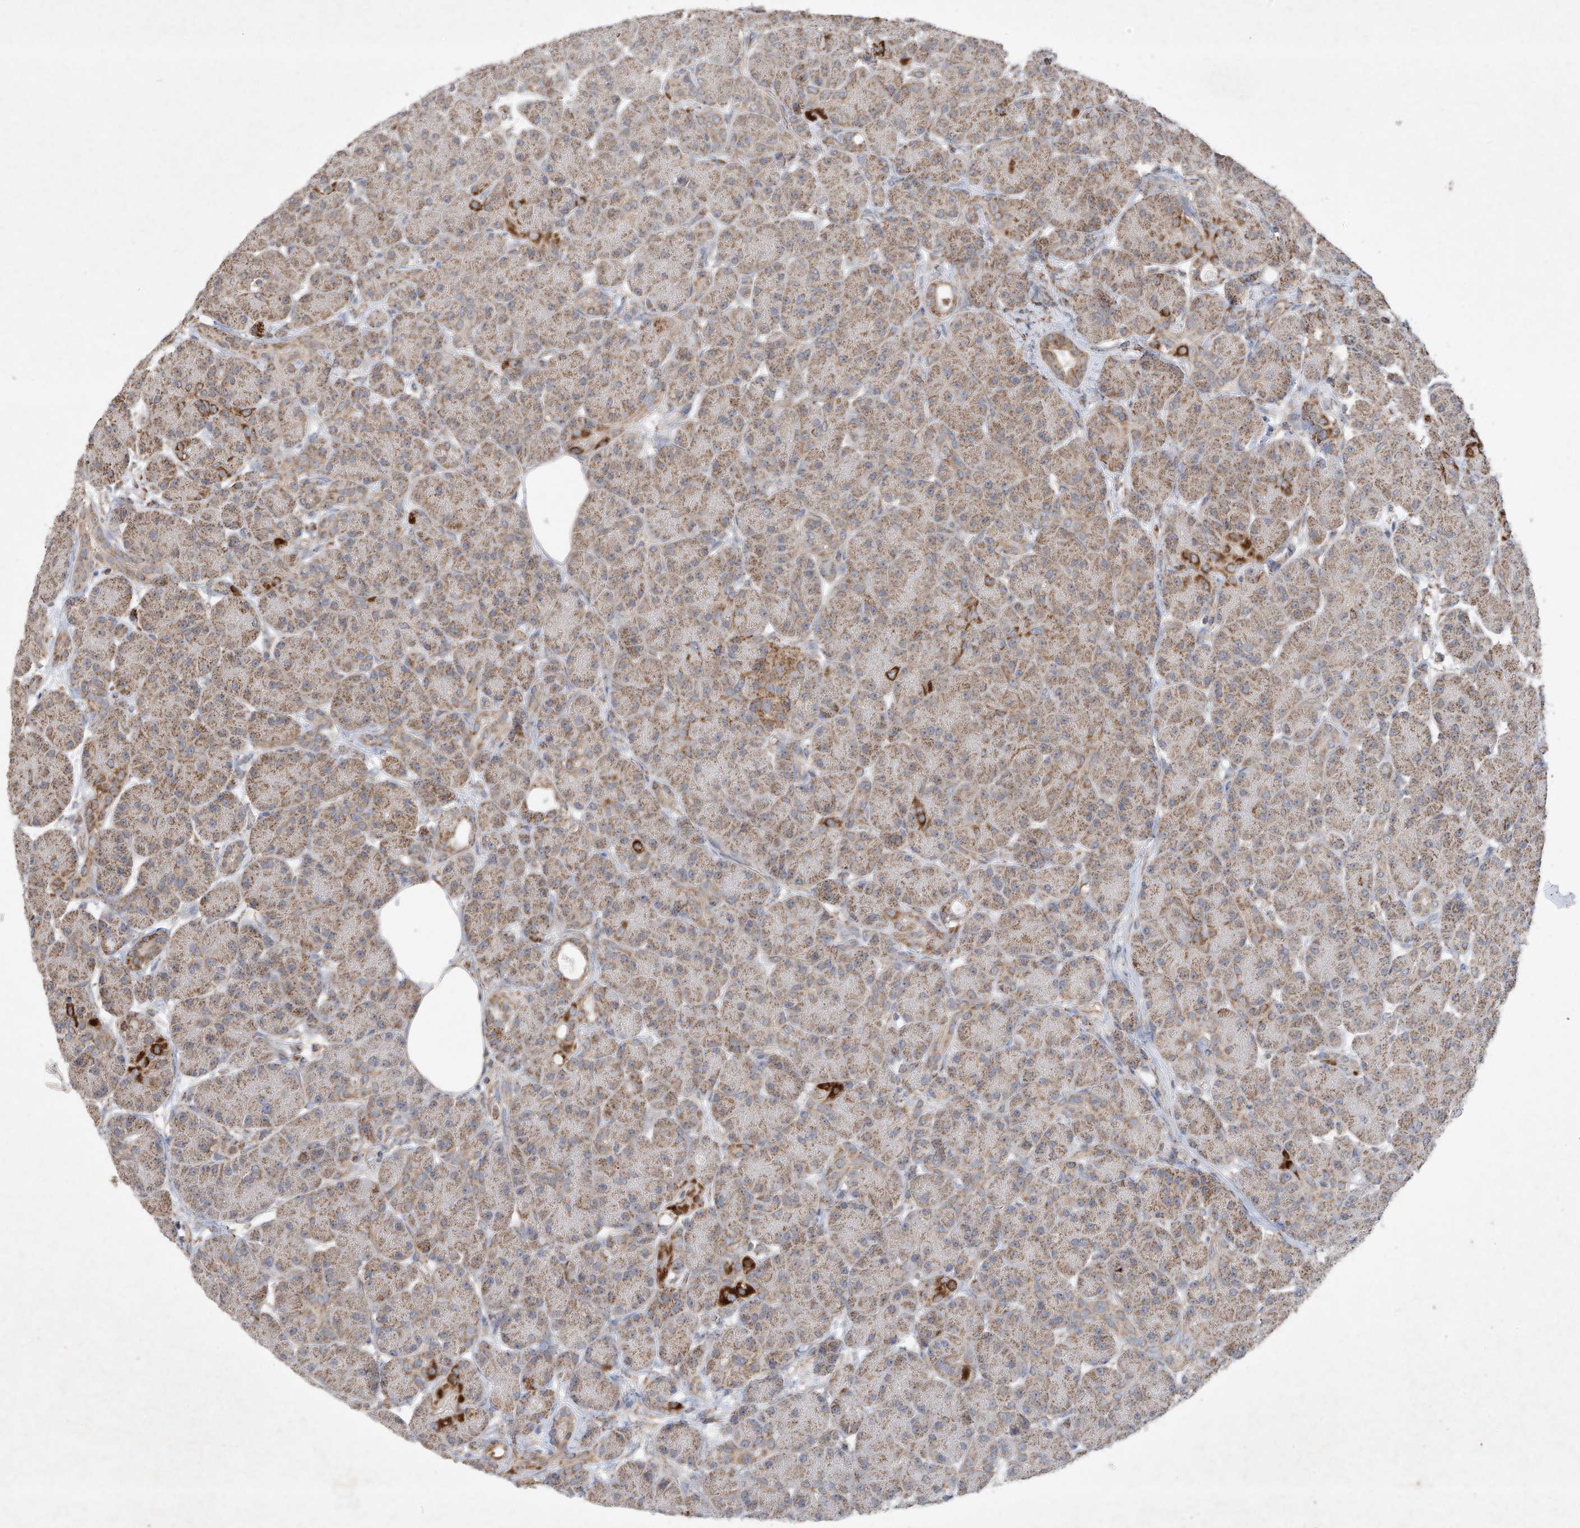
{"staining": {"intensity": "moderate", "quantity": "25%-75%", "location": "cytoplasmic/membranous"}, "tissue": "pancreas", "cell_type": "Exocrine glandular cells", "image_type": "normal", "snomed": [{"axis": "morphology", "description": "Normal tissue, NOS"}, {"axis": "topography", "description": "Pancreas"}], "caption": "Pancreas stained with DAB IHC reveals medium levels of moderate cytoplasmic/membranous staining in approximately 25%-75% of exocrine glandular cells.", "gene": "UQCC1", "patient": {"sex": "male", "age": 63}}